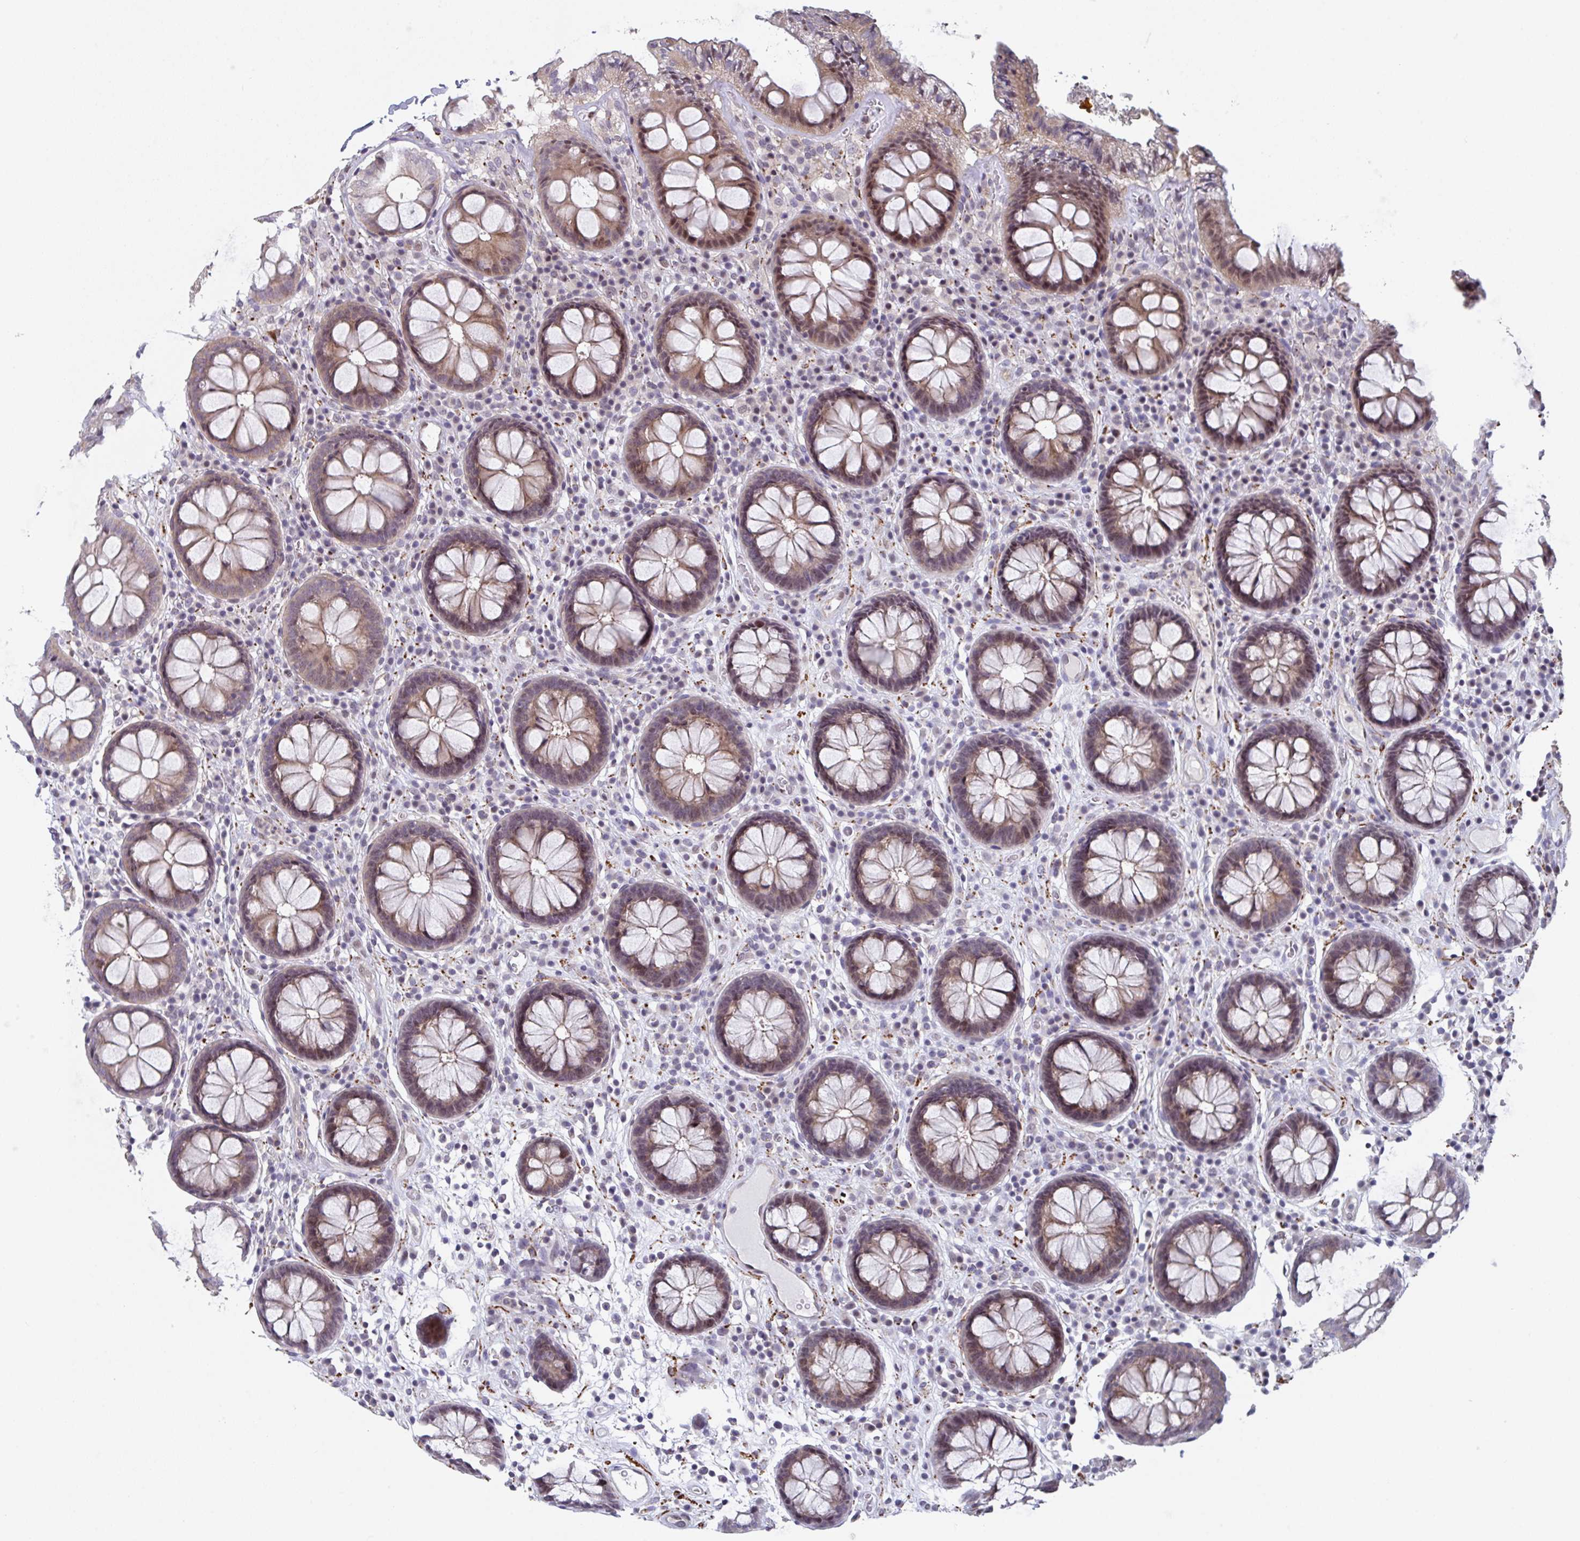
{"staining": {"intensity": "negative", "quantity": "none", "location": "none"}, "tissue": "colon", "cell_type": "Endothelial cells", "image_type": "normal", "snomed": [{"axis": "morphology", "description": "Normal tissue, NOS"}, {"axis": "topography", "description": "Colon"}, {"axis": "topography", "description": "Peripheral nerve tissue"}], "caption": "Immunohistochemistry image of unremarkable human colon stained for a protein (brown), which displays no staining in endothelial cells.", "gene": "RBM18", "patient": {"sex": "male", "age": 84}}